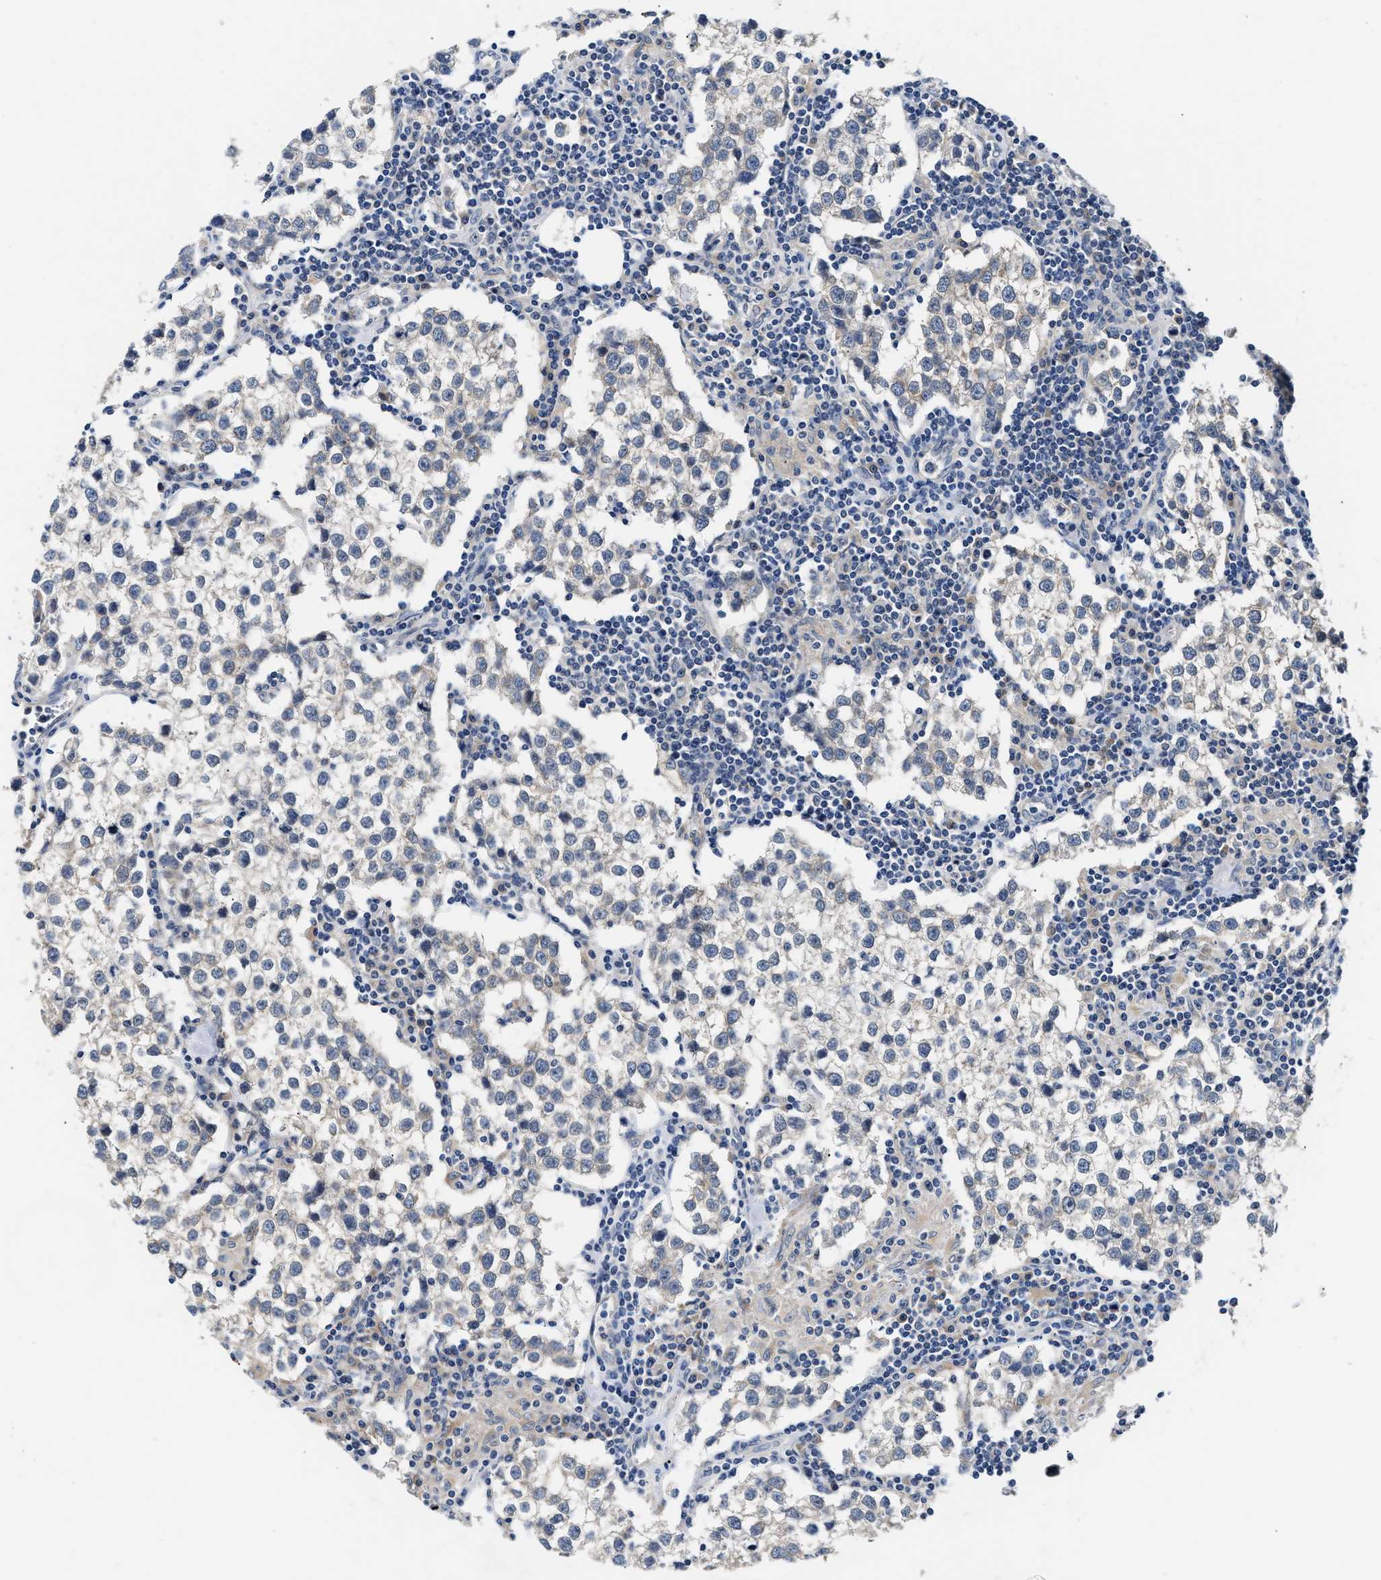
{"staining": {"intensity": "negative", "quantity": "none", "location": "none"}, "tissue": "testis cancer", "cell_type": "Tumor cells", "image_type": "cancer", "snomed": [{"axis": "morphology", "description": "Seminoma, NOS"}, {"axis": "morphology", "description": "Carcinoma, Embryonal, NOS"}, {"axis": "topography", "description": "Testis"}], "caption": "Tumor cells are negative for brown protein staining in testis cancer. (IHC, brightfield microscopy, high magnification).", "gene": "FAM185A", "patient": {"sex": "male", "age": 36}}